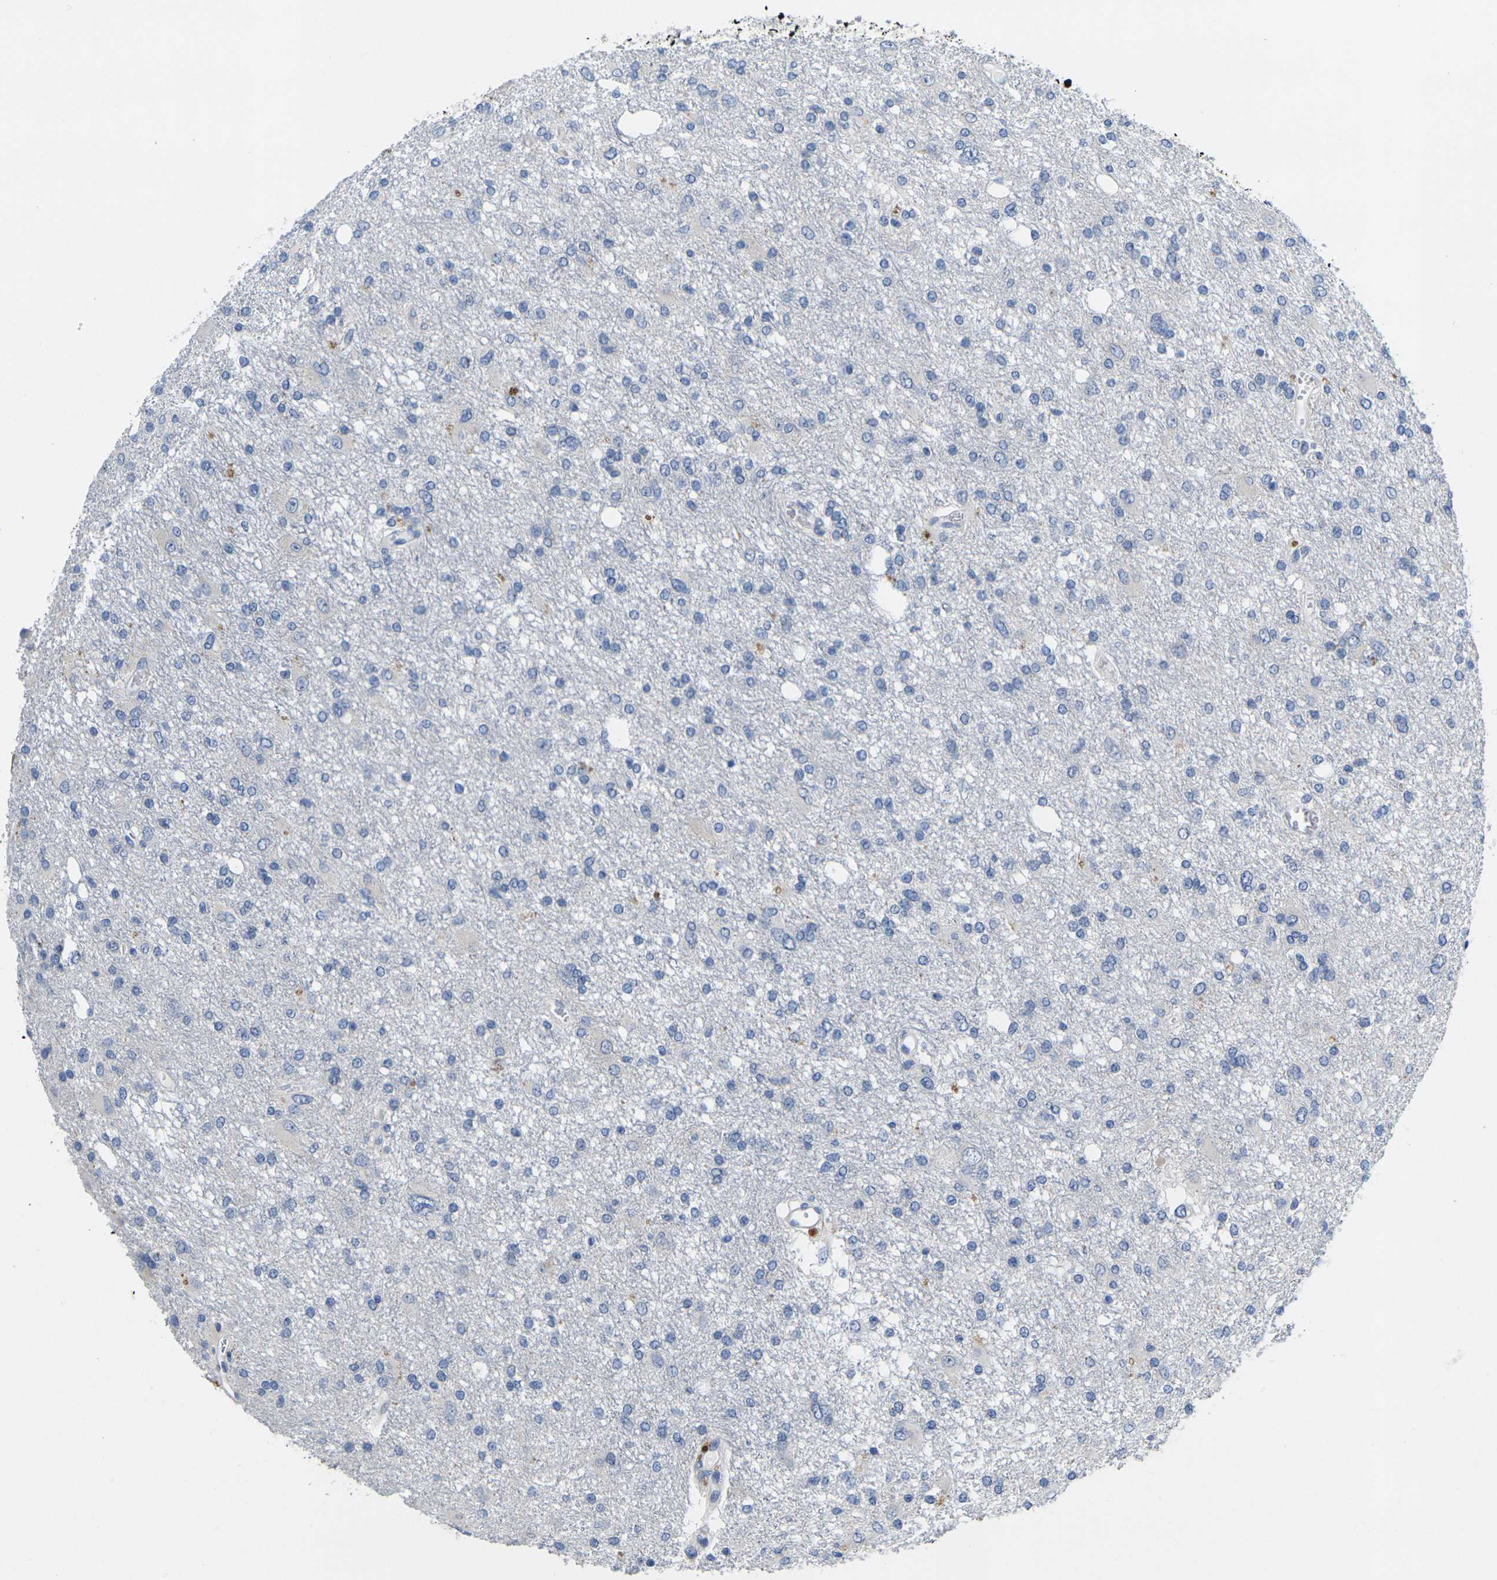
{"staining": {"intensity": "moderate", "quantity": "<25%", "location": "cytoplasmic/membranous"}, "tissue": "glioma", "cell_type": "Tumor cells", "image_type": "cancer", "snomed": [{"axis": "morphology", "description": "Glioma, malignant, High grade"}, {"axis": "topography", "description": "Brain"}], "caption": "Immunohistochemistry of glioma shows low levels of moderate cytoplasmic/membranous positivity in approximately <25% of tumor cells.", "gene": "NOCT", "patient": {"sex": "female", "age": 59}}